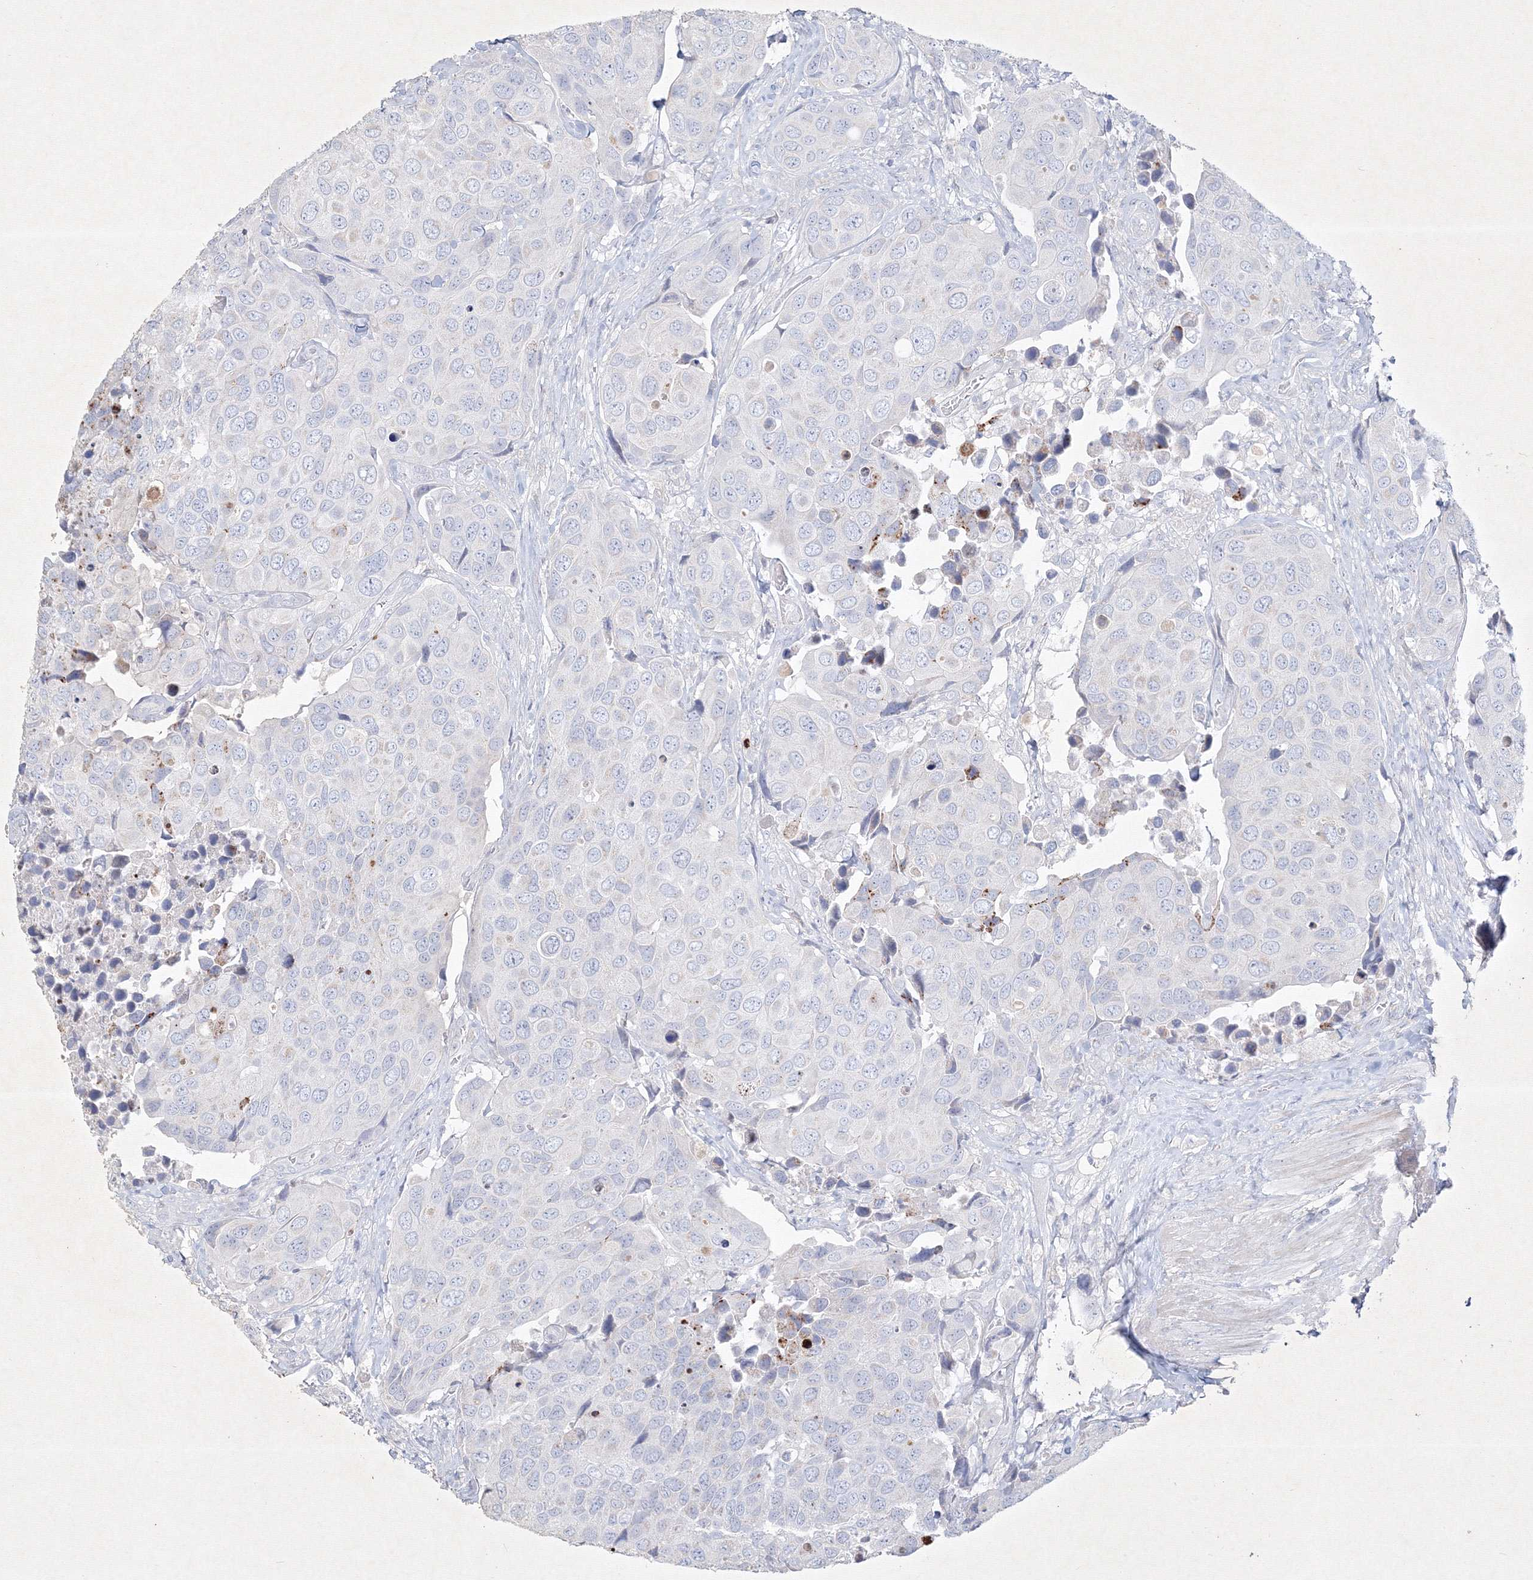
{"staining": {"intensity": "negative", "quantity": "none", "location": "none"}, "tissue": "urothelial cancer", "cell_type": "Tumor cells", "image_type": "cancer", "snomed": [{"axis": "morphology", "description": "Urothelial carcinoma, High grade"}, {"axis": "topography", "description": "Urinary bladder"}], "caption": "Immunohistochemical staining of human urothelial cancer reveals no significant positivity in tumor cells.", "gene": "CXXC4", "patient": {"sex": "male", "age": 74}}